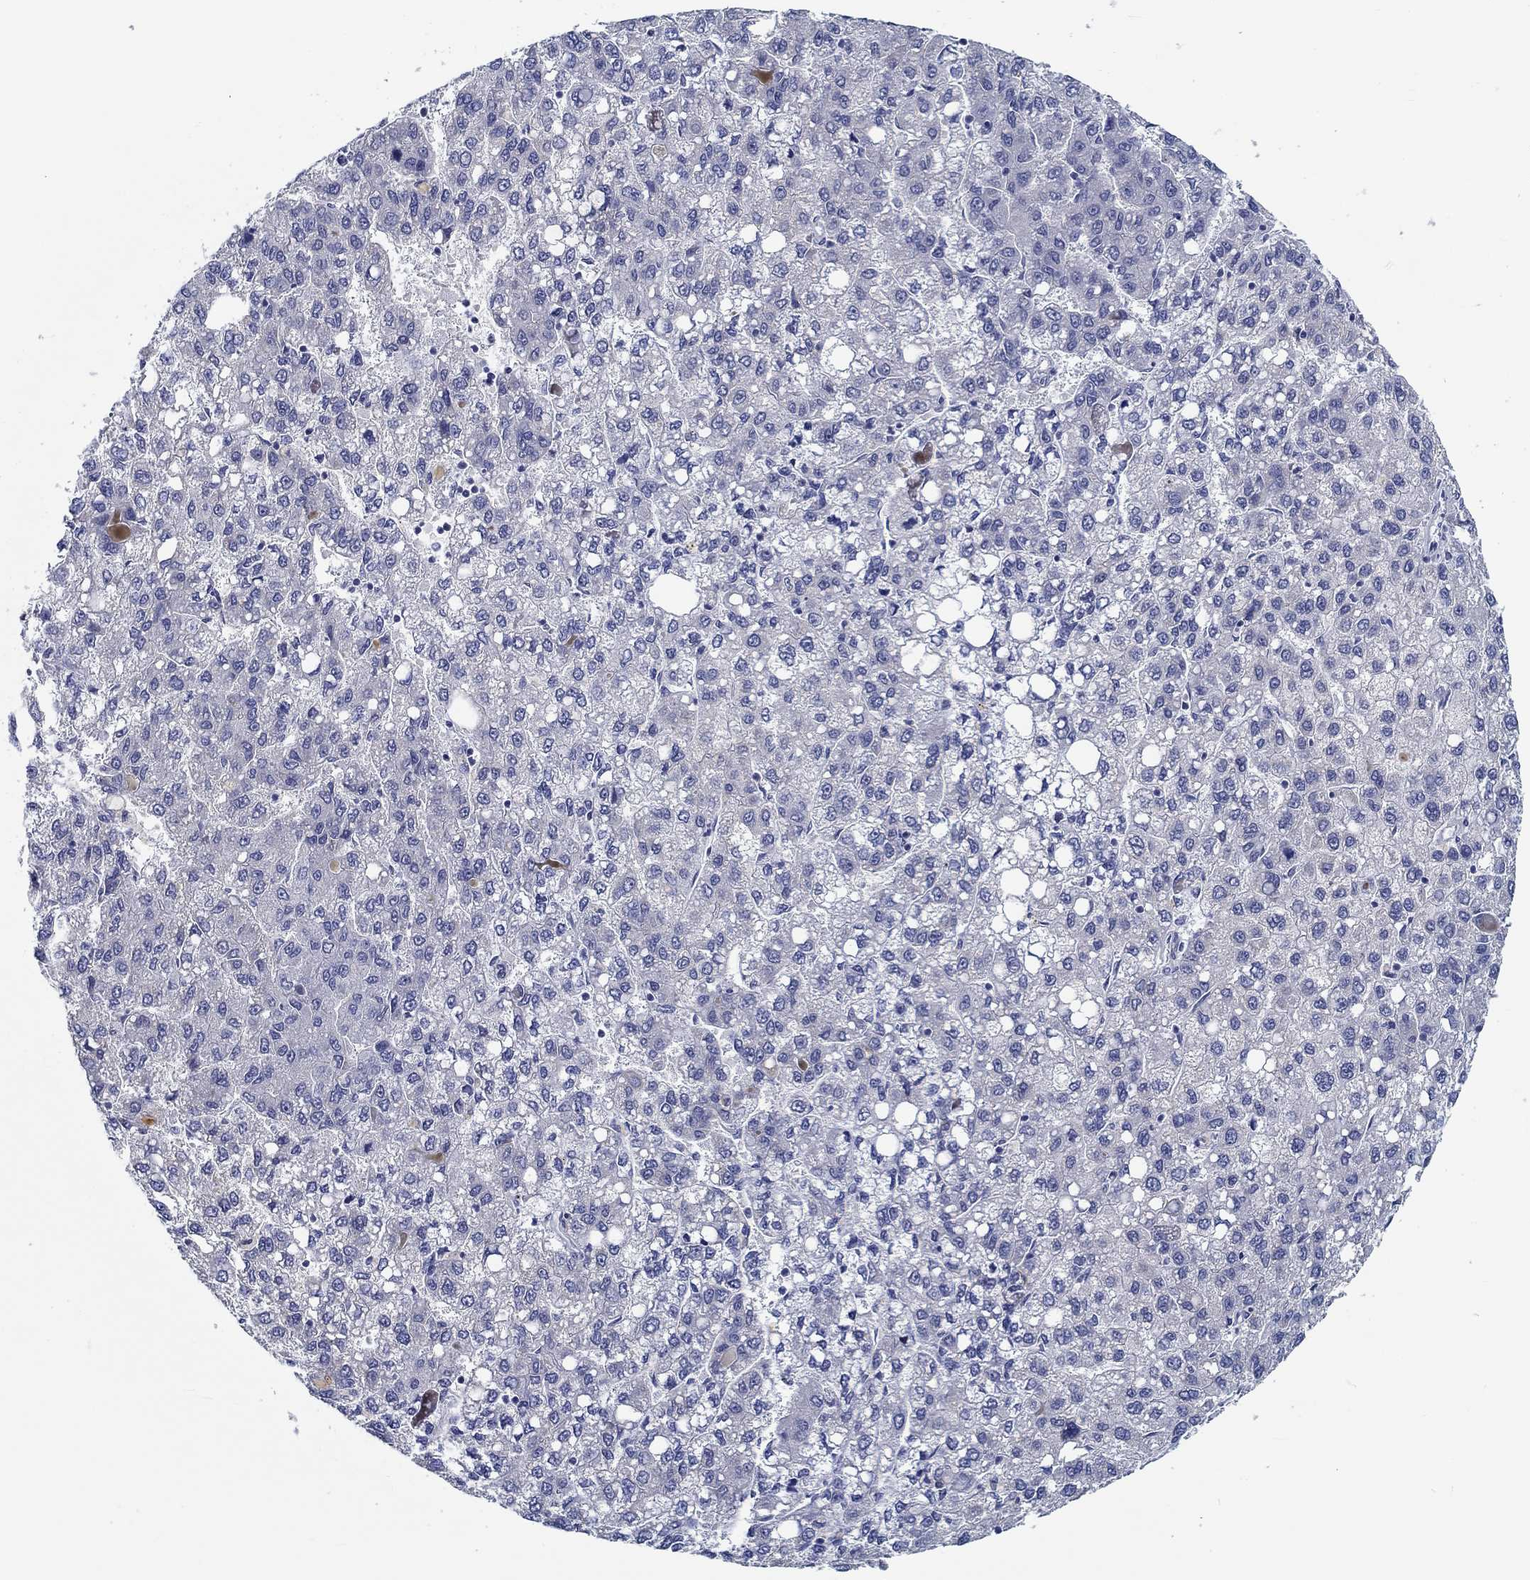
{"staining": {"intensity": "negative", "quantity": "none", "location": "none"}, "tissue": "liver cancer", "cell_type": "Tumor cells", "image_type": "cancer", "snomed": [{"axis": "morphology", "description": "Carcinoma, Hepatocellular, NOS"}, {"axis": "topography", "description": "Liver"}], "caption": "DAB (3,3'-diaminobenzidine) immunohistochemical staining of liver cancer (hepatocellular carcinoma) exhibits no significant staining in tumor cells. The staining was performed using DAB to visualize the protein expression in brown, while the nuclei were stained in blue with hematoxylin (Magnification: 20x).", "gene": "MYBPC1", "patient": {"sex": "female", "age": 82}}